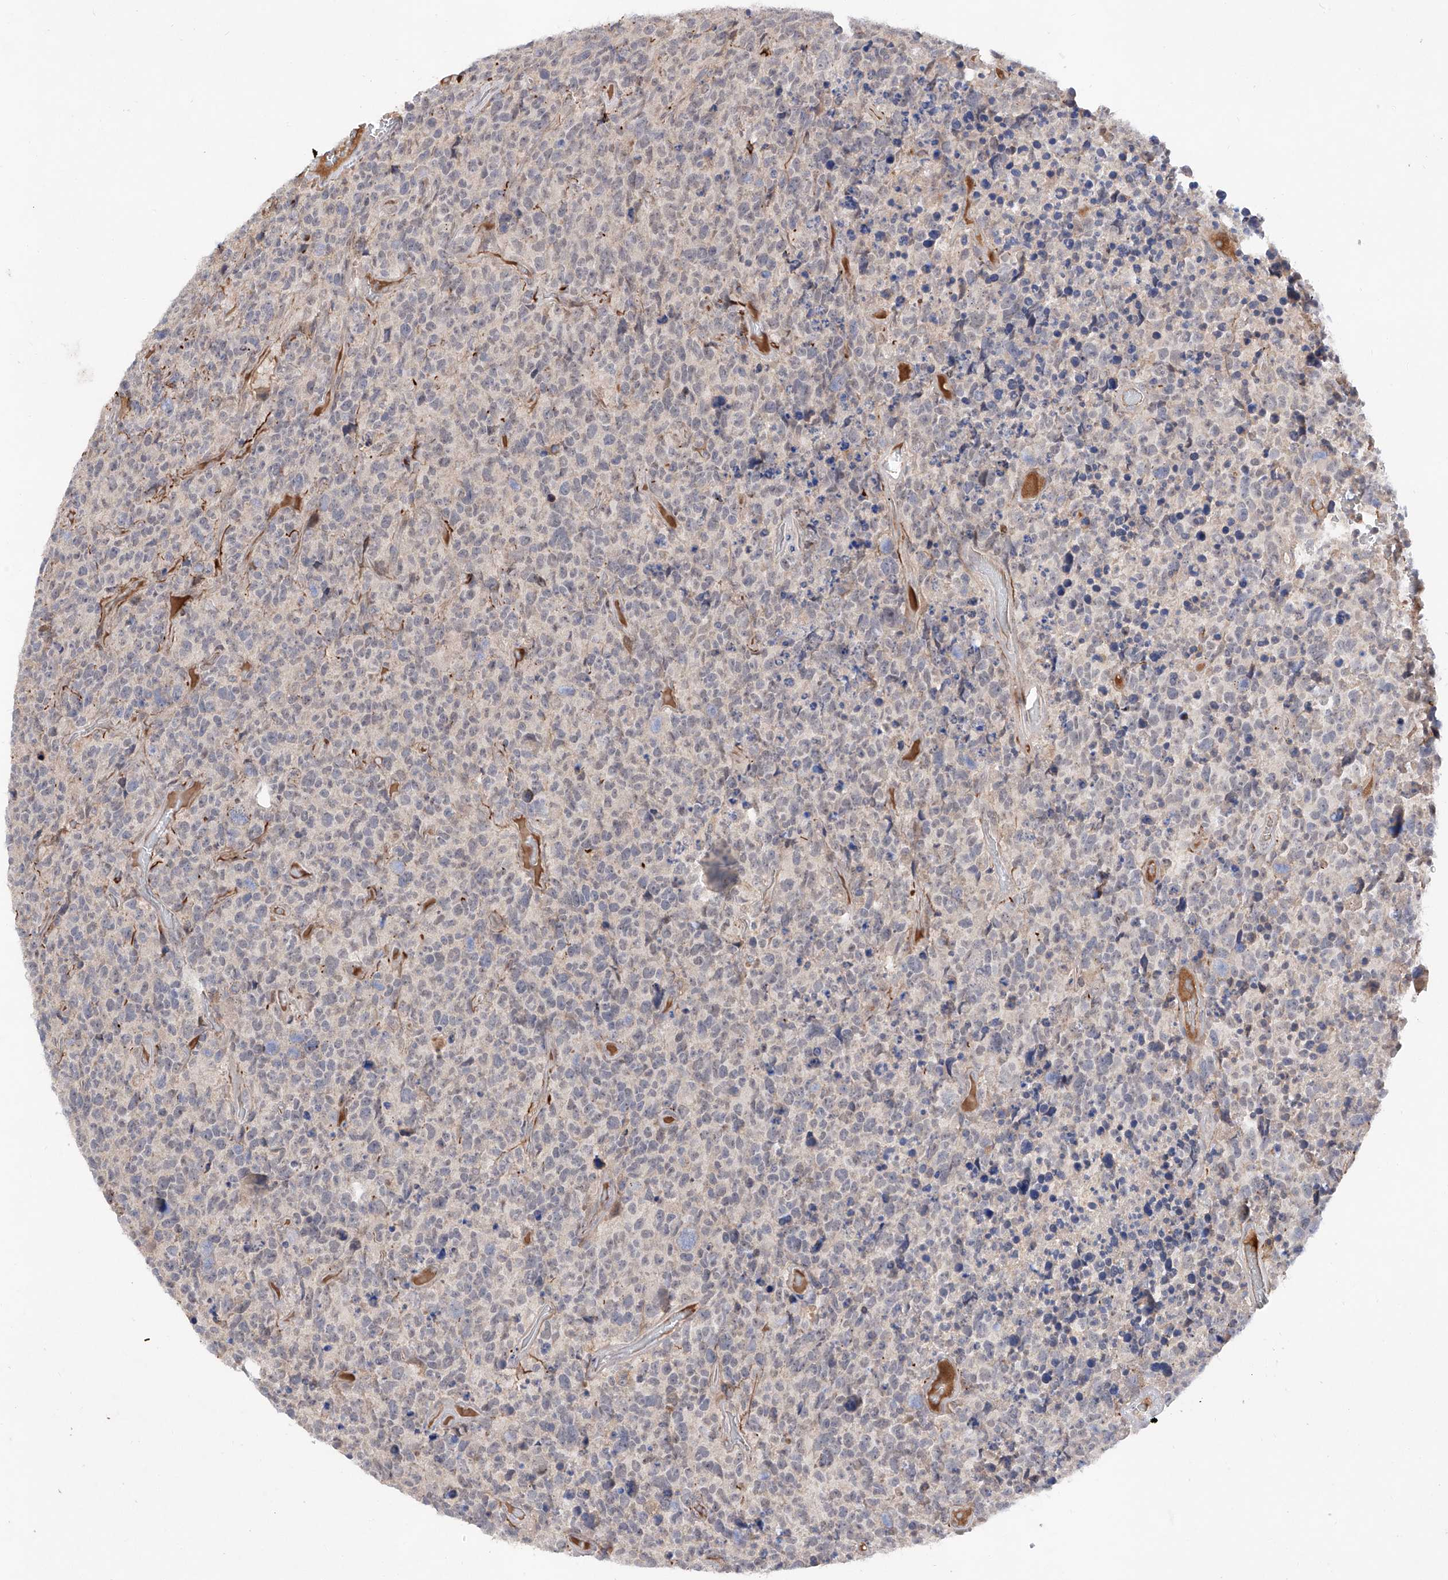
{"staining": {"intensity": "negative", "quantity": "none", "location": "none"}, "tissue": "glioma", "cell_type": "Tumor cells", "image_type": "cancer", "snomed": [{"axis": "morphology", "description": "Glioma, malignant, High grade"}, {"axis": "topography", "description": "Brain"}], "caption": "A photomicrograph of malignant high-grade glioma stained for a protein exhibits no brown staining in tumor cells.", "gene": "FAM135A", "patient": {"sex": "male", "age": 69}}